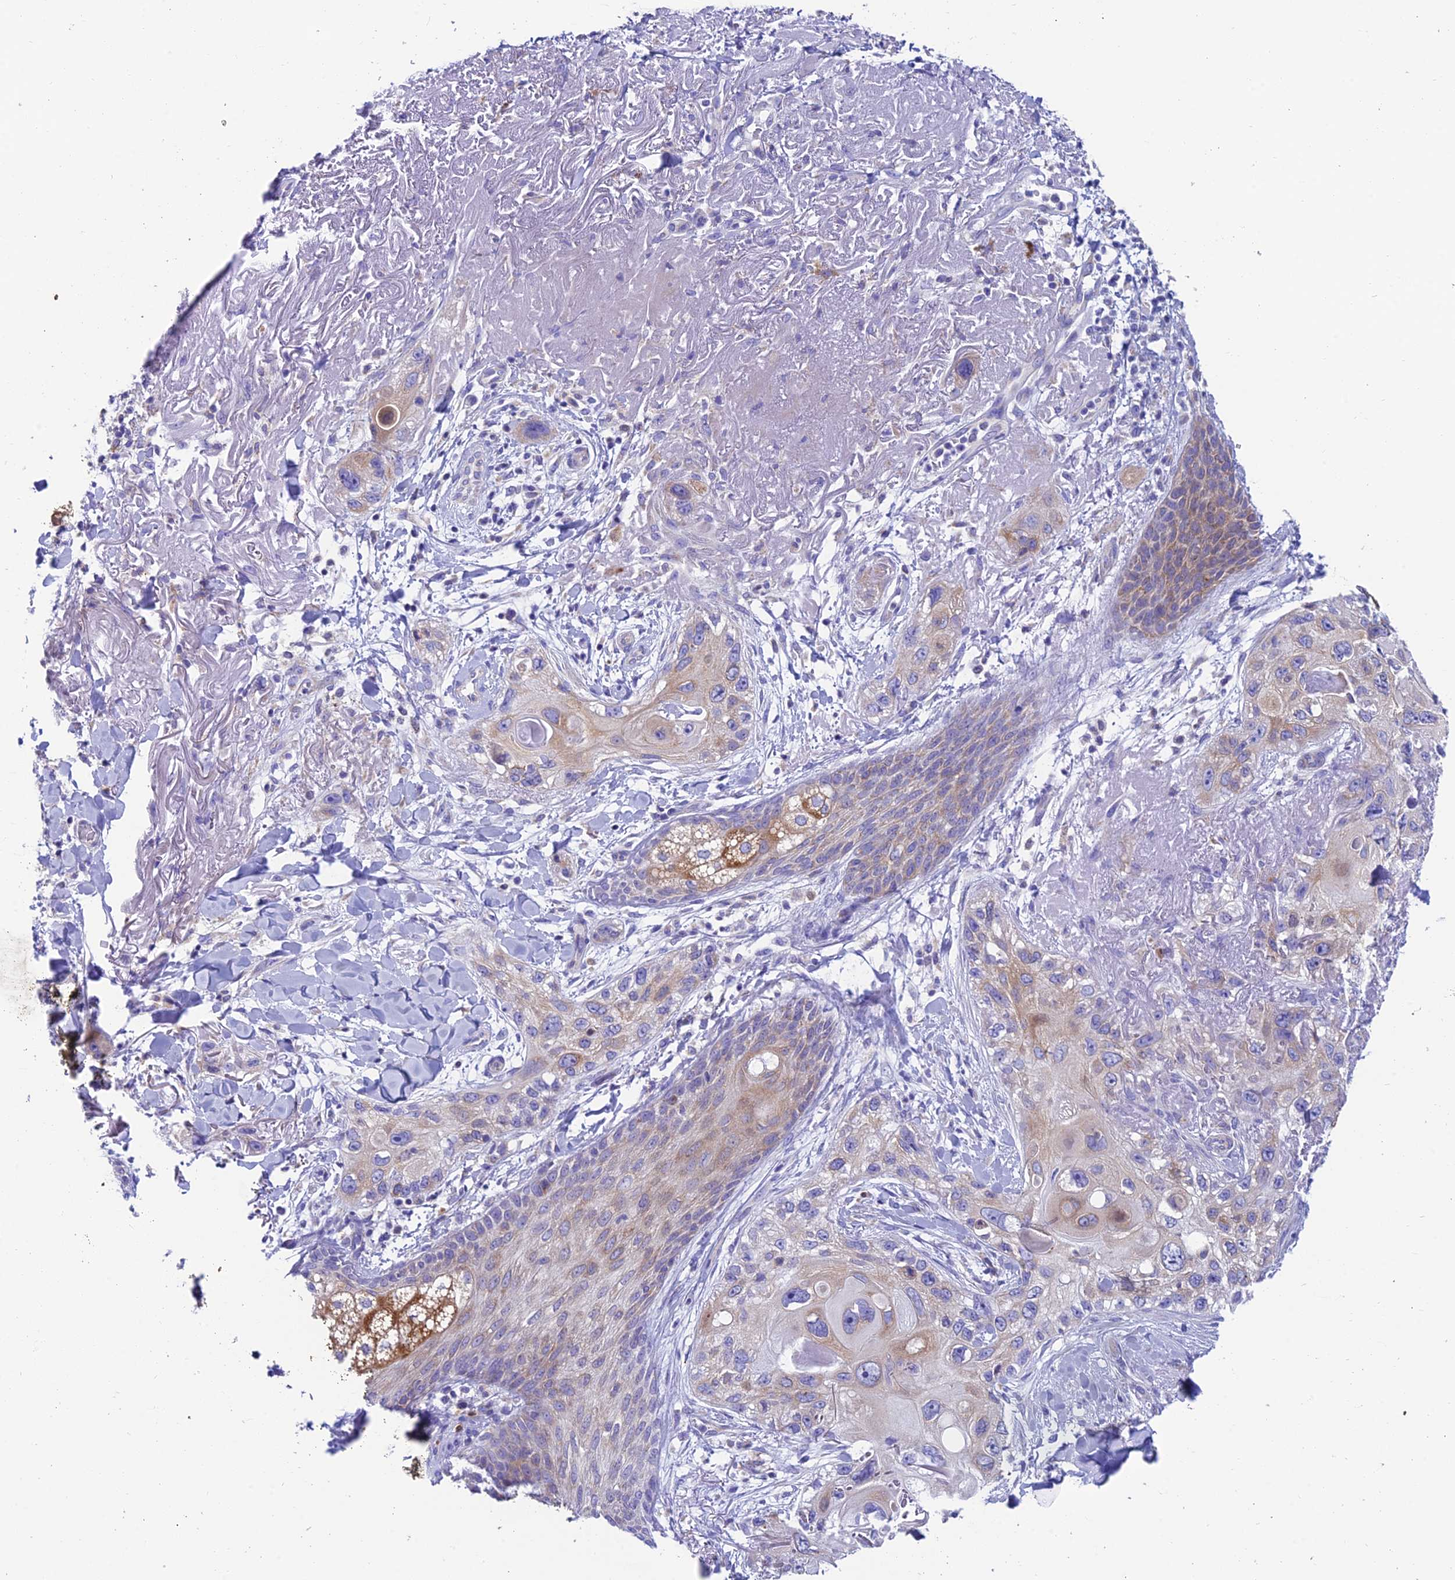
{"staining": {"intensity": "weak", "quantity": "<25%", "location": "cytoplasmic/membranous"}, "tissue": "skin cancer", "cell_type": "Tumor cells", "image_type": "cancer", "snomed": [{"axis": "morphology", "description": "Normal tissue, NOS"}, {"axis": "morphology", "description": "Squamous cell carcinoma, NOS"}, {"axis": "topography", "description": "Skin"}], "caption": "DAB (3,3'-diaminobenzidine) immunohistochemical staining of squamous cell carcinoma (skin) exhibits no significant staining in tumor cells.", "gene": "REEP4", "patient": {"sex": "male", "age": 72}}